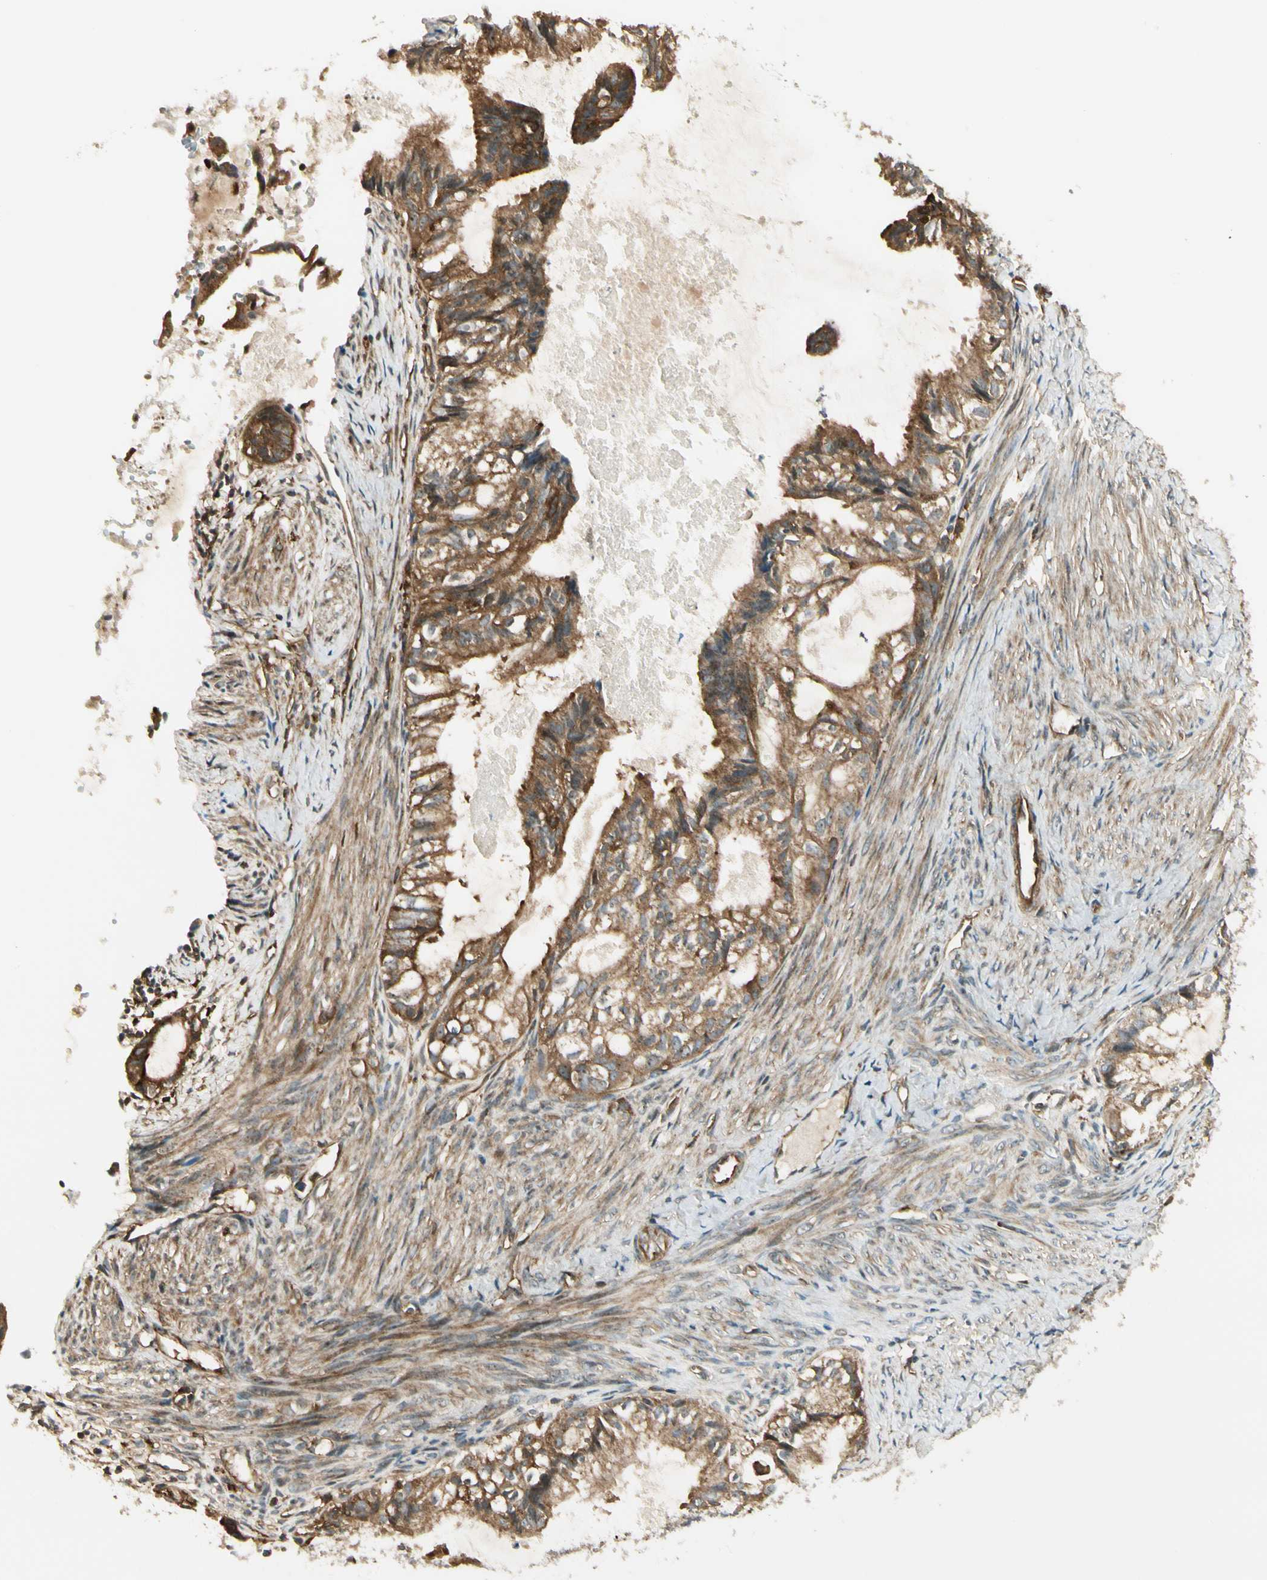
{"staining": {"intensity": "strong", "quantity": ">75%", "location": "cytoplasmic/membranous"}, "tissue": "cervical cancer", "cell_type": "Tumor cells", "image_type": "cancer", "snomed": [{"axis": "morphology", "description": "Normal tissue, NOS"}, {"axis": "morphology", "description": "Adenocarcinoma, NOS"}, {"axis": "topography", "description": "Cervix"}, {"axis": "topography", "description": "Endometrium"}], "caption": "Immunohistochemical staining of cervical cancer displays high levels of strong cytoplasmic/membranous protein positivity in approximately >75% of tumor cells.", "gene": "FKBP15", "patient": {"sex": "female", "age": 86}}